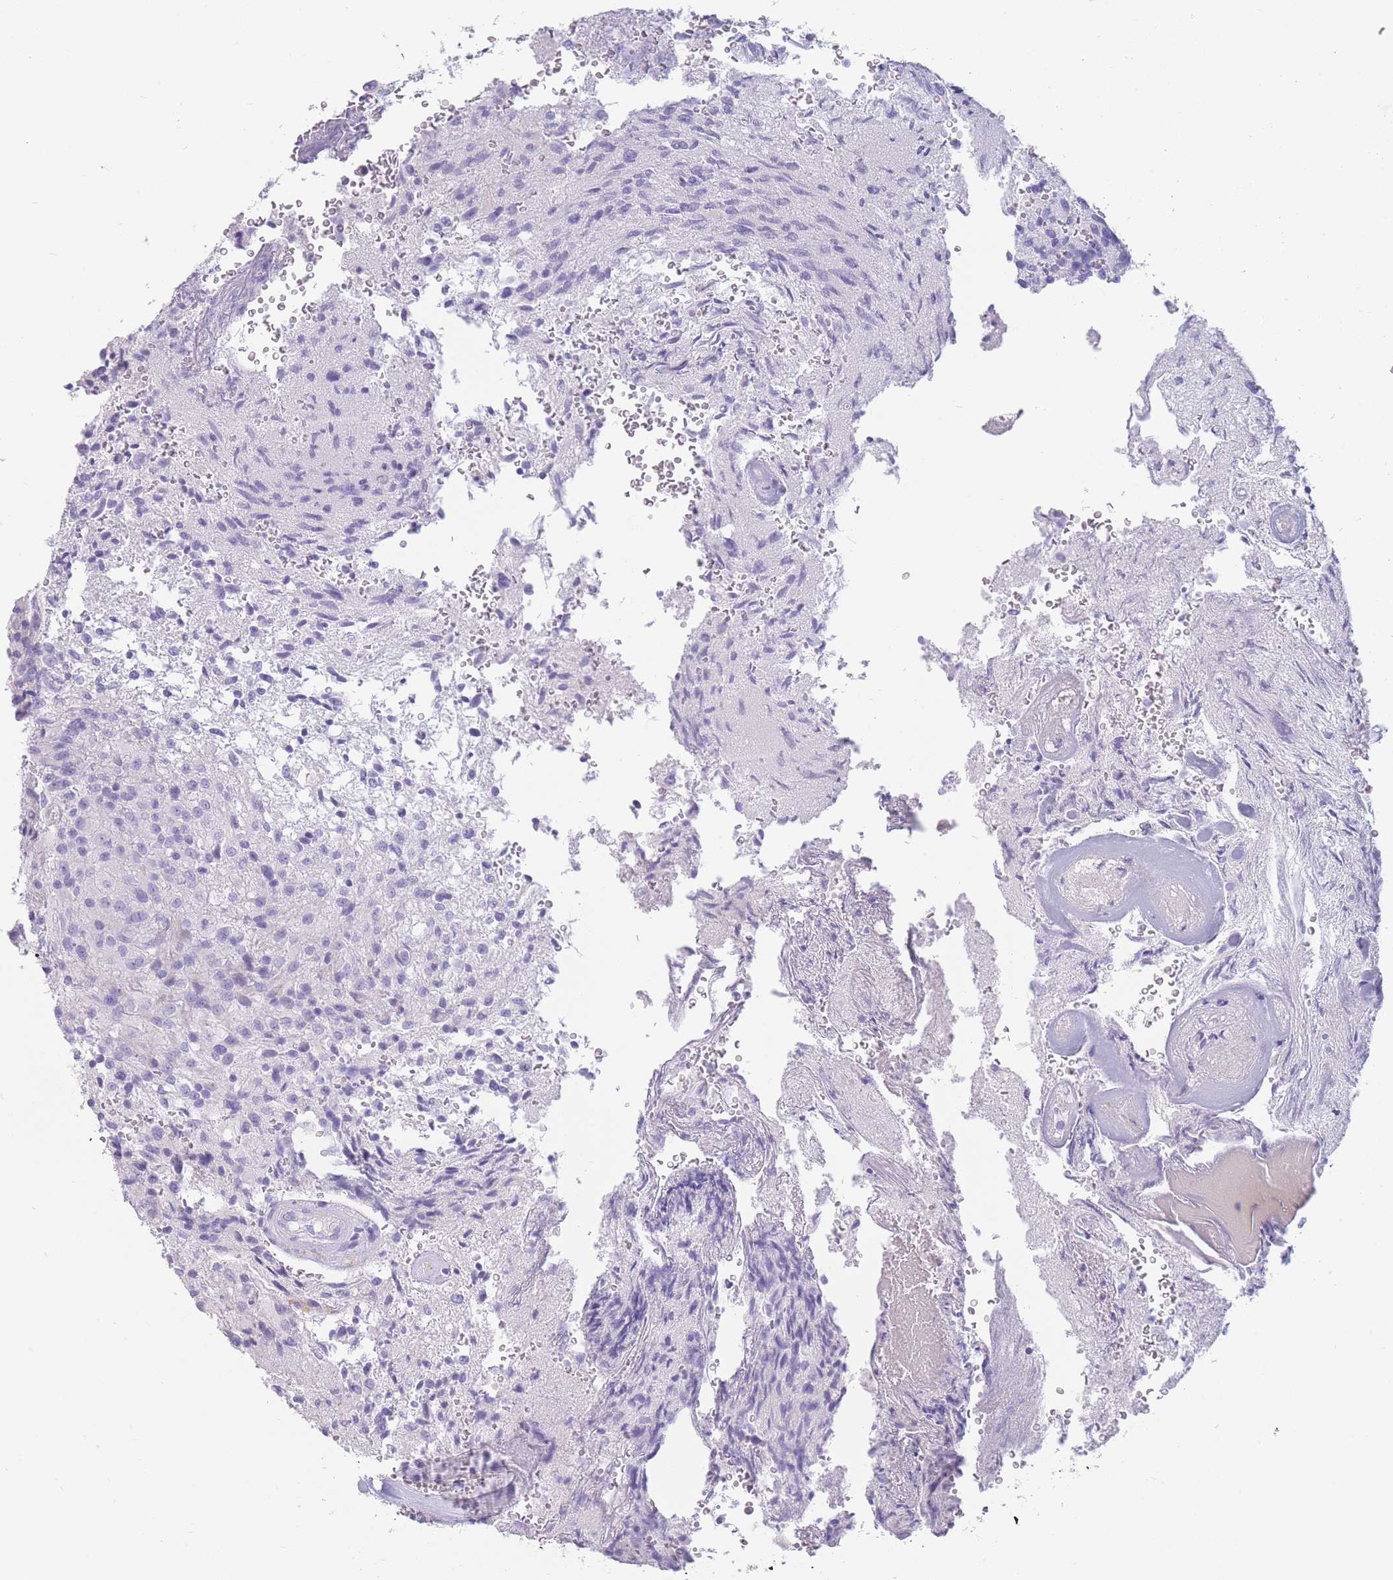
{"staining": {"intensity": "negative", "quantity": "none", "location": "none"}, "tissue": "glioma", "cell_type": "Tumor cells", "image_type": "cancer", "snomed": [{"axis": "morphology", "description": "Normal tissue, NOS"}, {"axis": "morphology", "description": "Glioma, malignant, High grade"}, {"axis": "topography", "description": "Cerebral cortex"}], "caption": "IHC image of human high-grade glioma (malignant) stained for a protein (brown), which demonstrates no staining in tumor cells.", "gene": "UPK1A", "patient": {"sex": "male", "age": 56}}